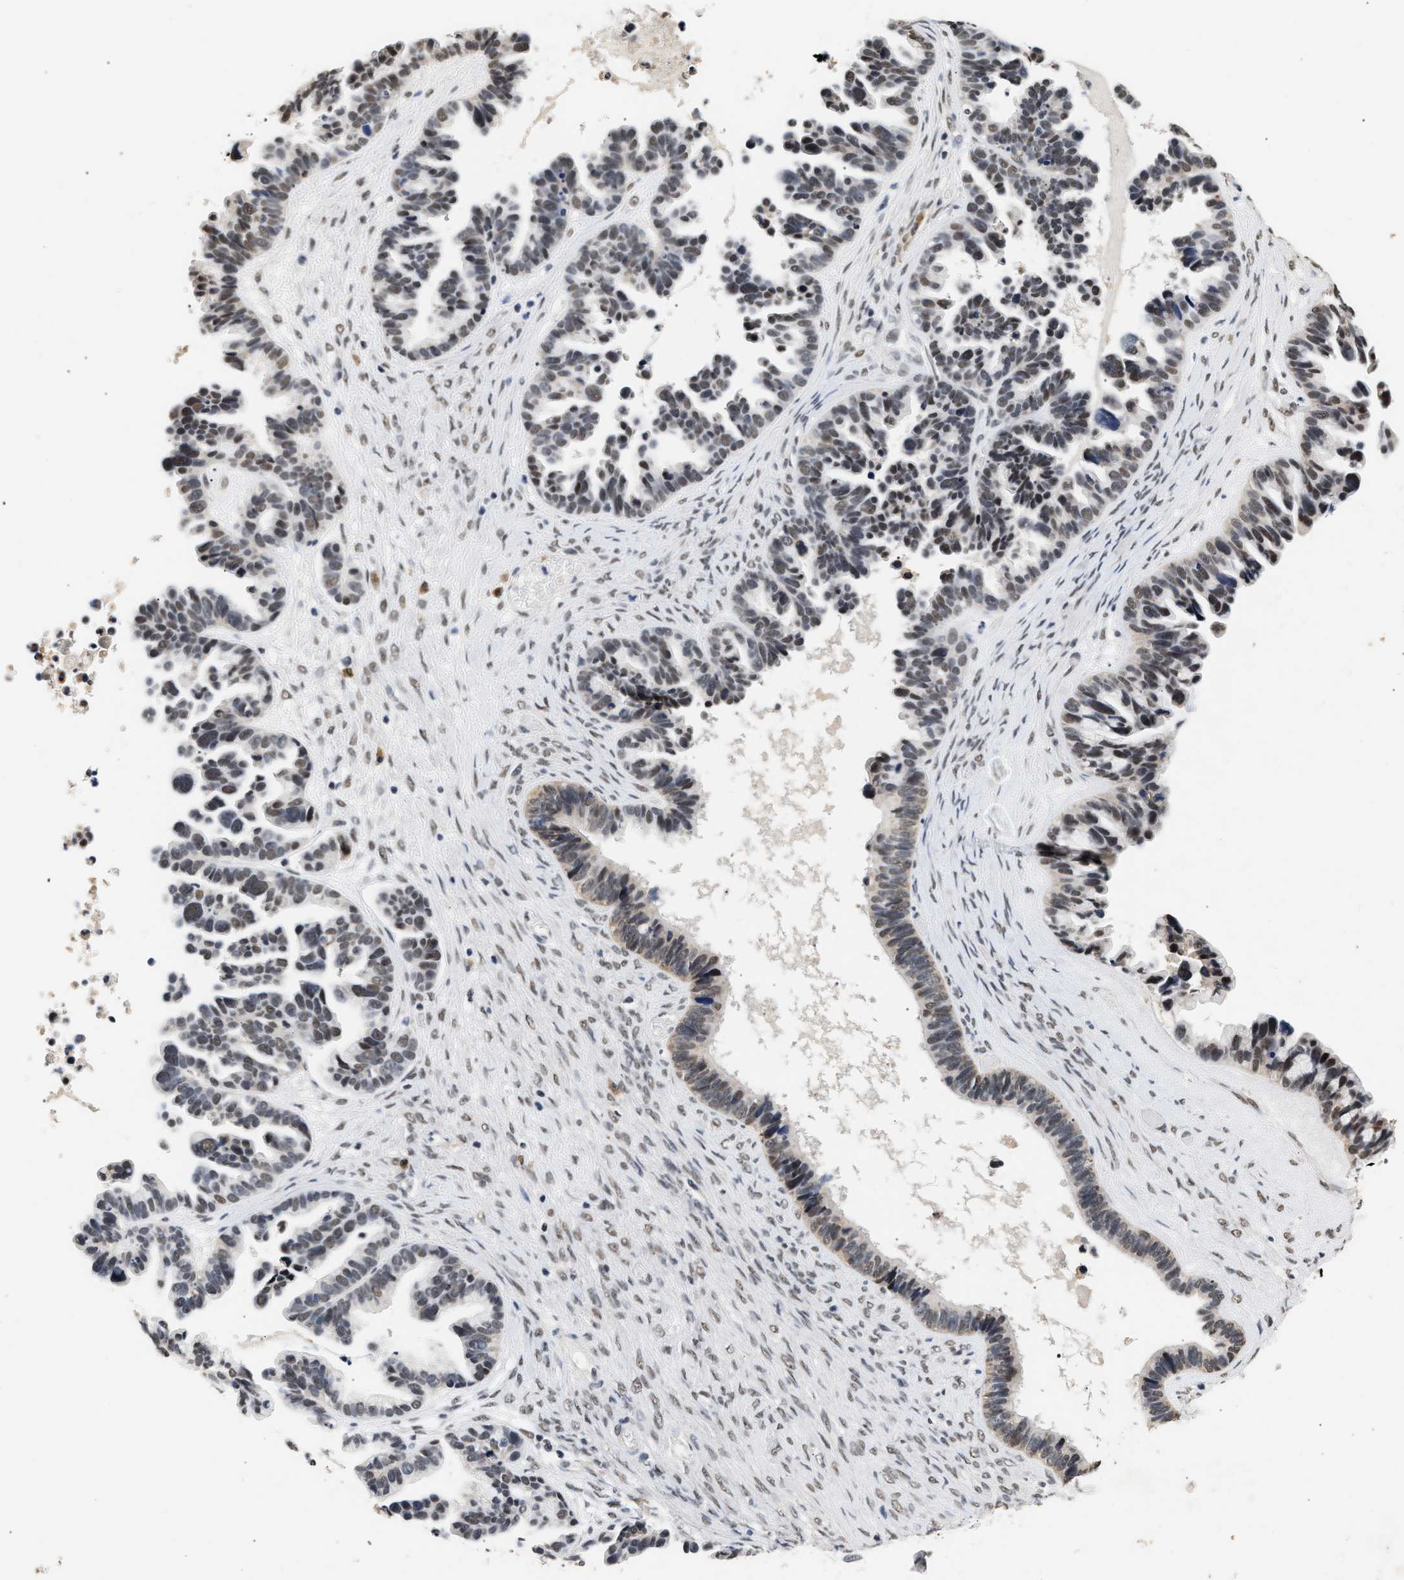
{"staining": {"intensity": "weak", "quantity": ">75%", "location": "nuclear"}, "tissue": "ovarian cancer", "cell_type": "Tumor cells", "image_type": "cancer", "snomed": [{"axis": "morphology", "description": "Cystadenocarcinoma, serous, NOS"}, {"axis": "topography", "description": "Ovary"}], "caption": "This histopathology image reveals ovarian serous cystadenocarcinoma stained with IHC to label a protein in brown. The nuclear of tumor cells show weak positivity for the protein. Nuclei are counter-stained blue.", "gene": "THOC1", "patient": {"sex": "female", "age": 56}}